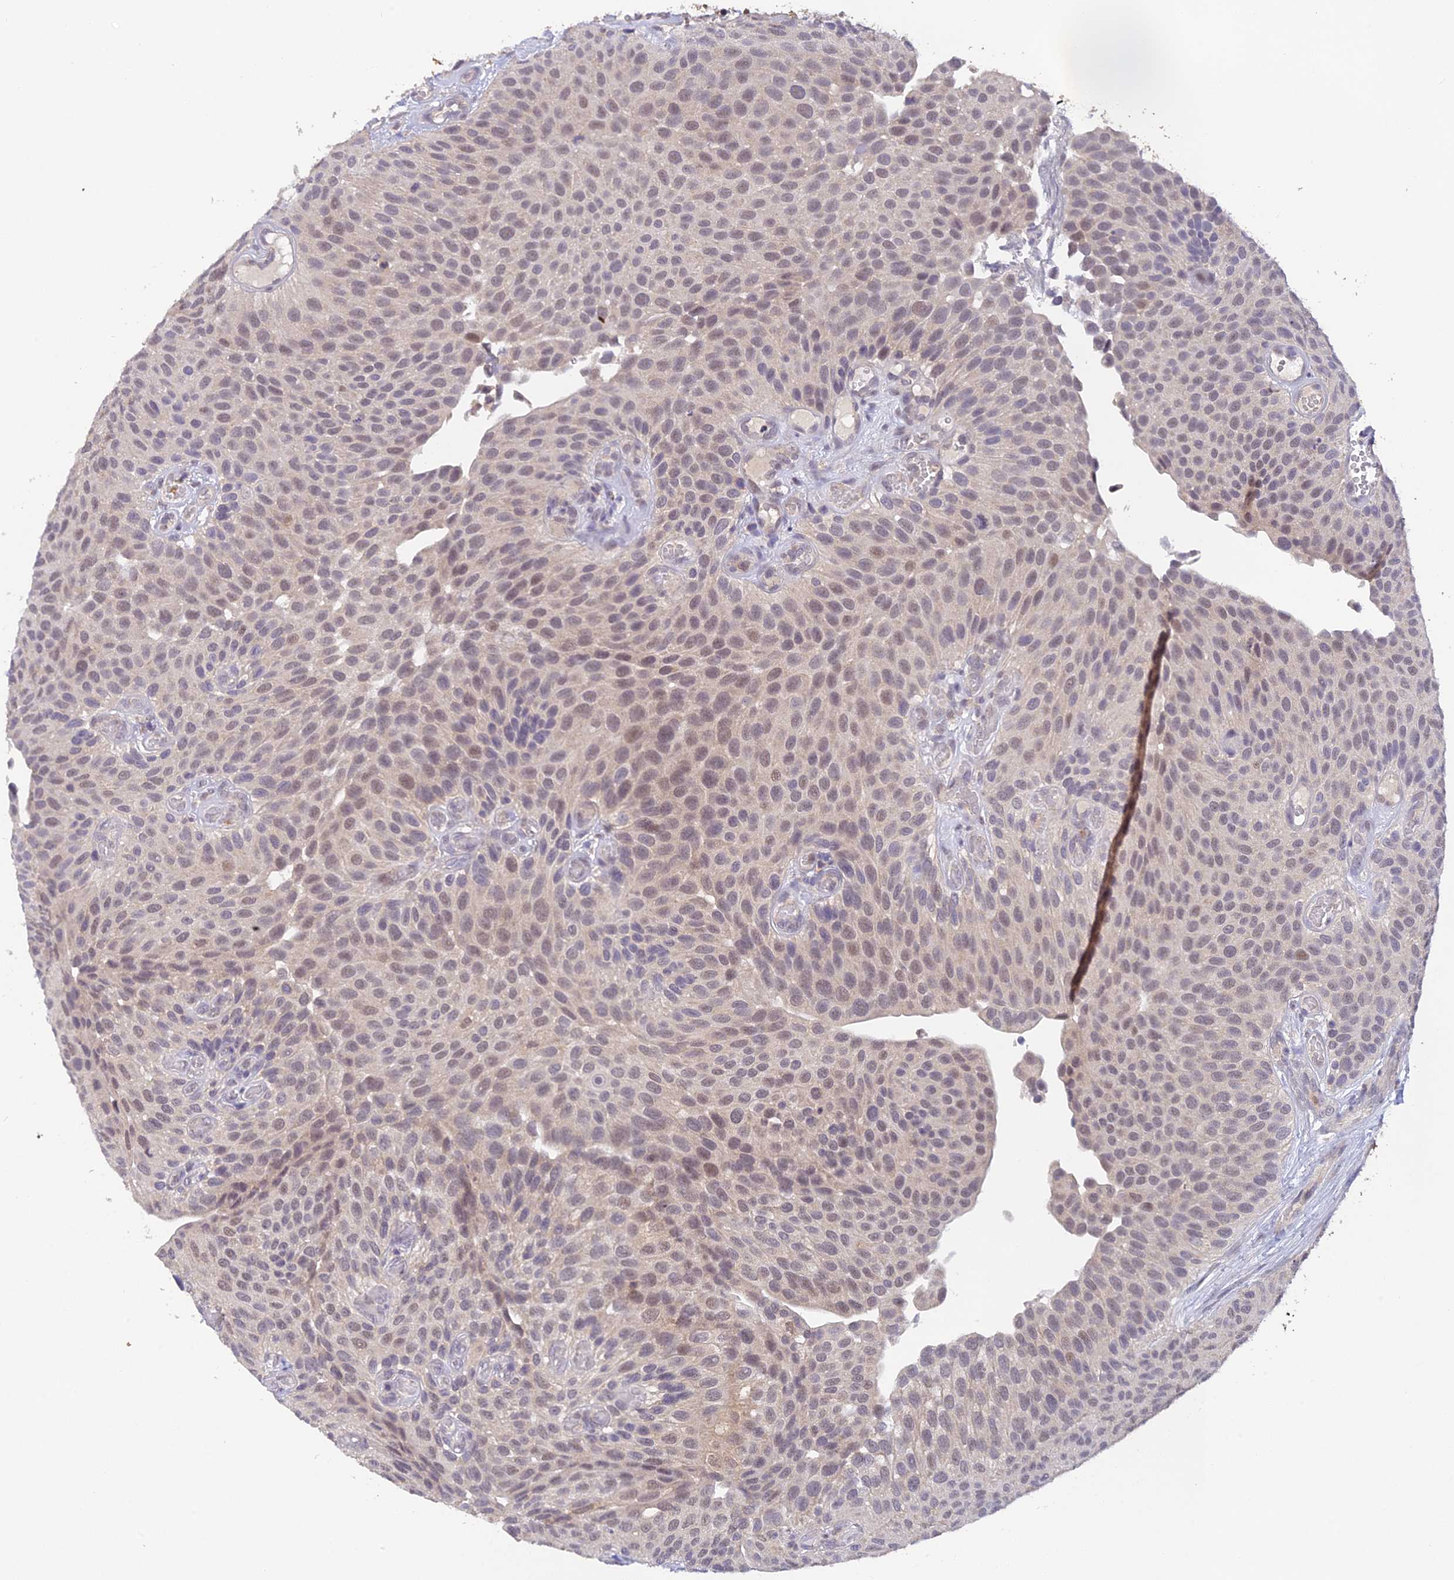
{"staining": {"intensity": "weak", "quantity": "<25%", "location": "nuclear"}, "tissue": "urothelial cancer", "cell_type": "Tumor cells", "image_type": "cancer", "snomed": [{"axis": "morphology", "description": "Urothelial carcinoma, Low grade"}, {"axis": "topography", "description": "Urinary bladder"}], "caption": "A micrograph of urothelial cancer stained for a protein reveals no brown staining in tumor cells.", "gene": "PEX16", "patient": {"sex": "male", "age": 89}}